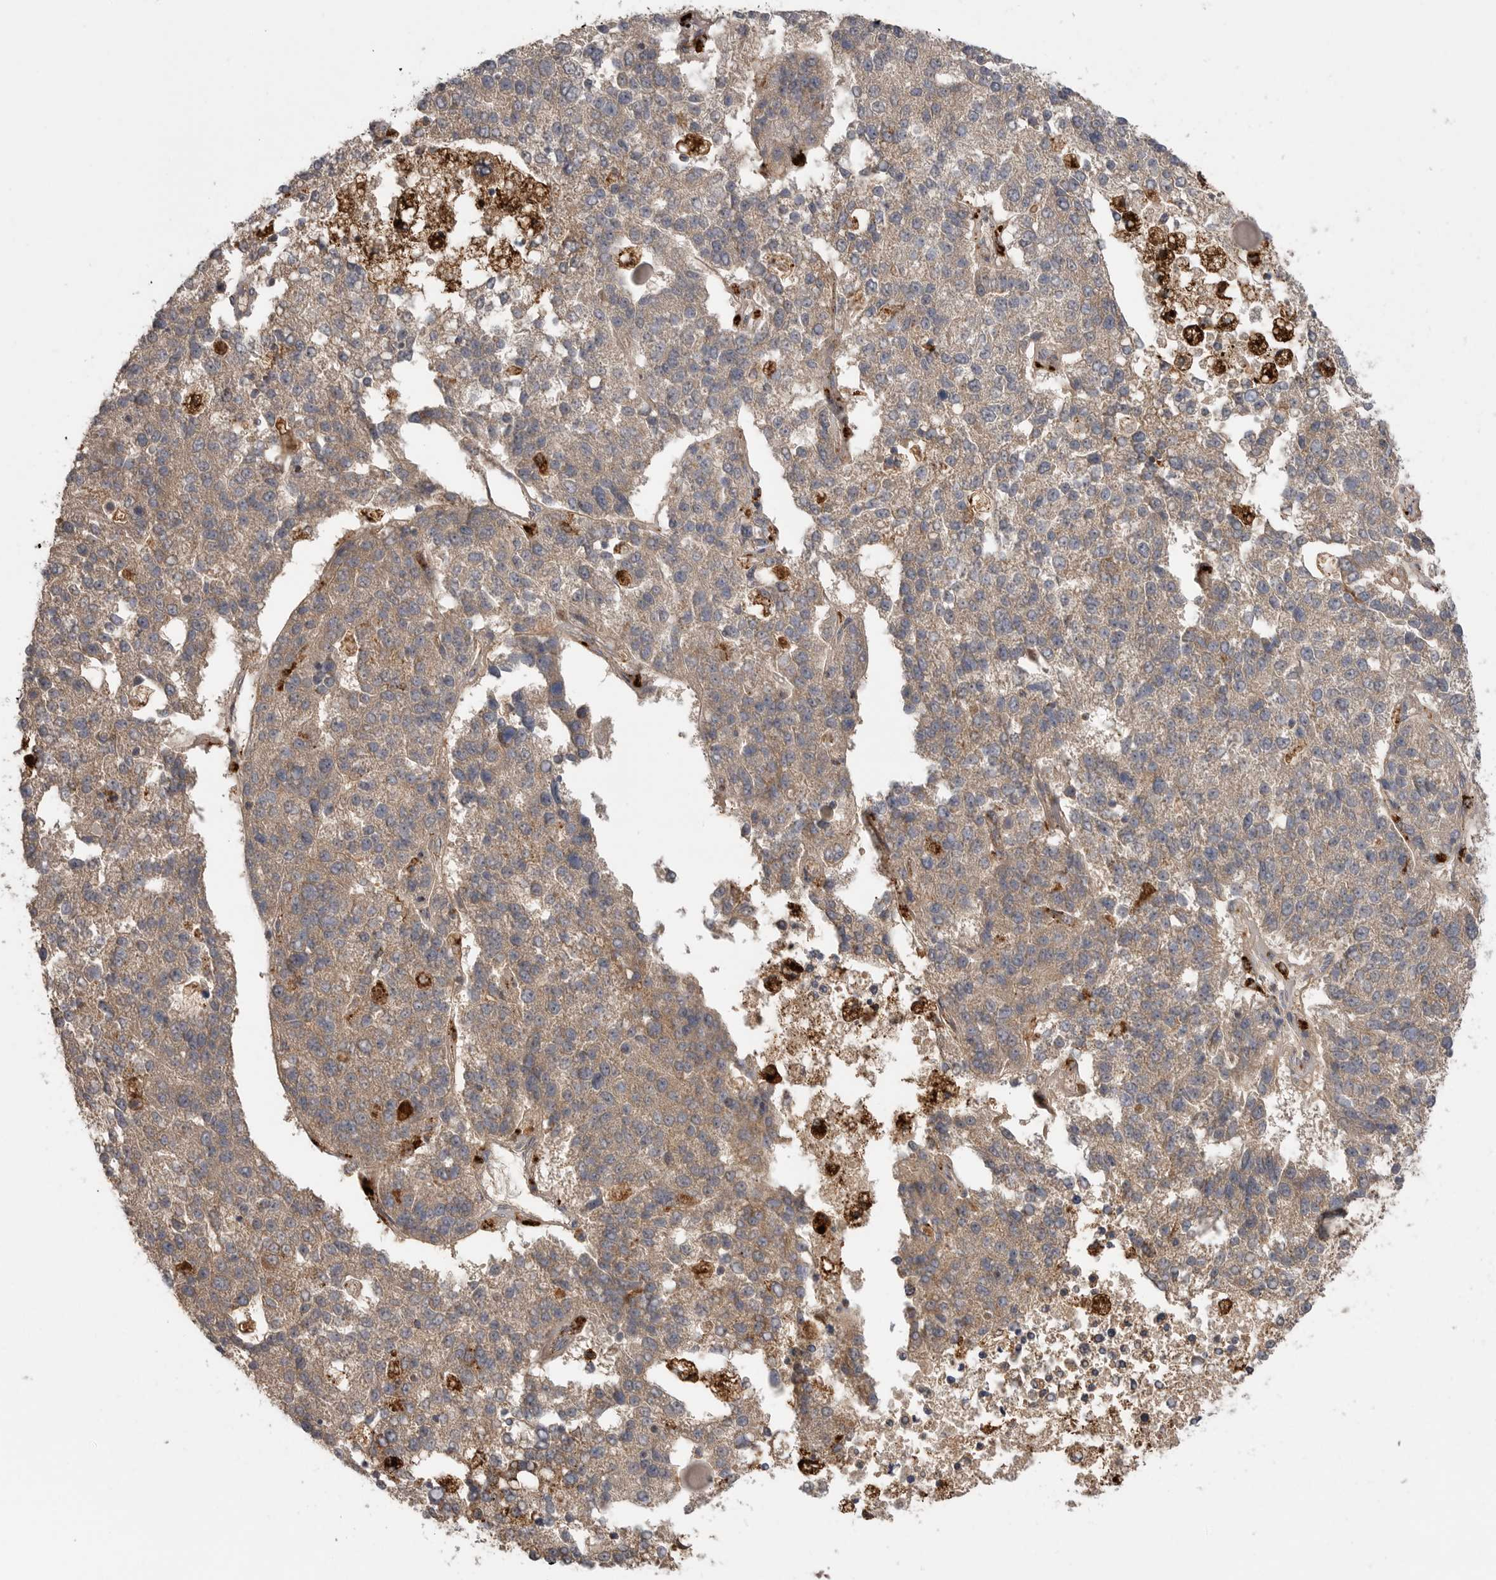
{"staining": {"intensity": "weak", "quantity": ">75%", "location": "cytoplasmic/membranous"}, "tissue": "pancreatic cancer", "cell_type": "Tumor cells", "image_type": "cancer", "snomed": [{"axis": "morphology", "description": "Adenocarcinoma, NOS"}, {"axis": "topography", "description": "Pancreas"}], "caption": "Protein positivity by IHC exhibits weak cytoplasmic/membranous expression in approximately >75% of tumor cells in pancreatic cancer.", "gene": "GALNS", "patient": {"sex": "female", "age": 61}}